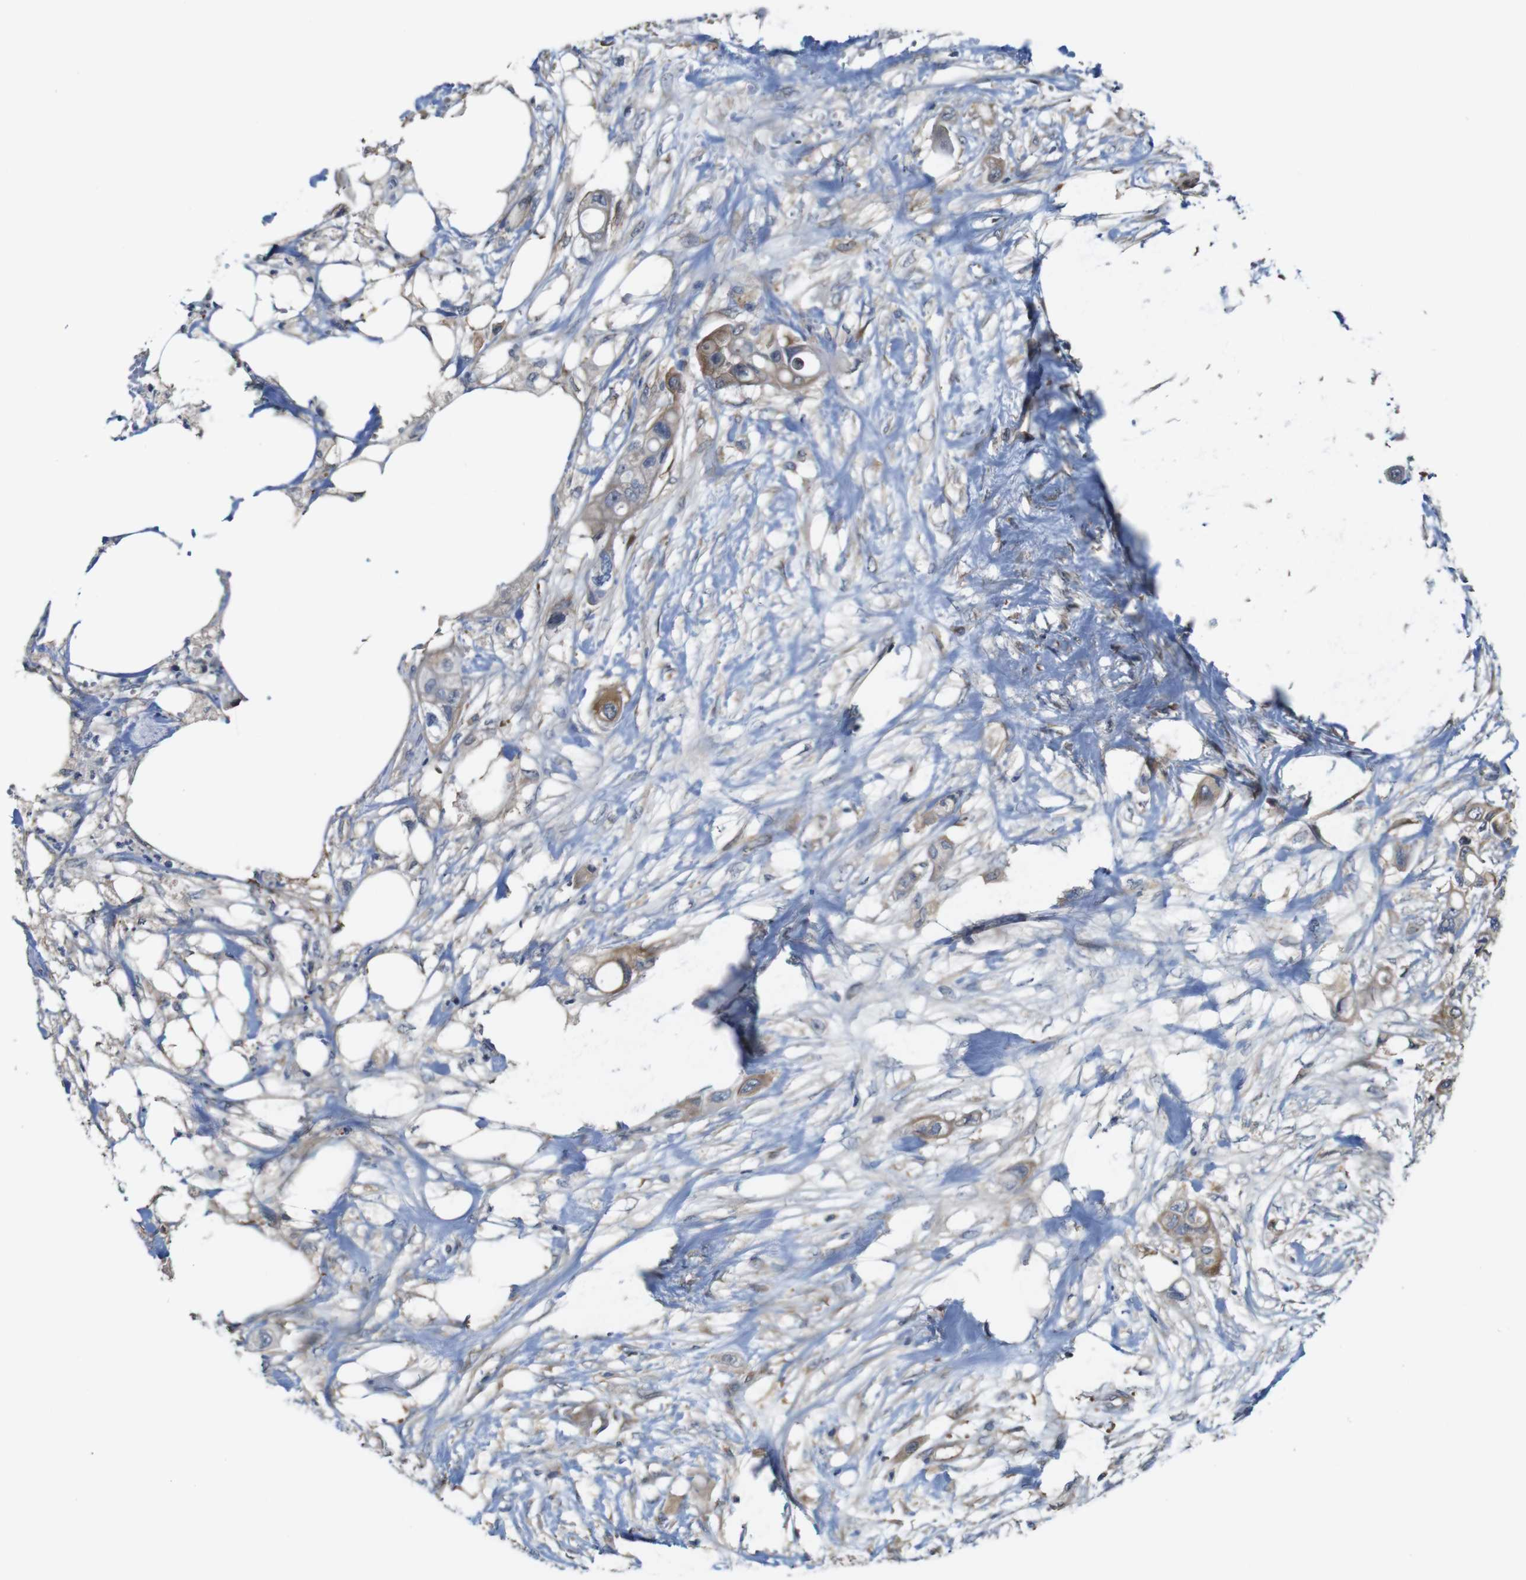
{"staining": {"intensity": "moderate", "quantity": ">75%", "location": "cytoplasmic/membranous"}, "tissue": "colorectal cancer", "cell_type": "Tumor cells", "image_type": "cancer", "snomed": [{"axis": "morphology", "description": "Adenocarcinoma, NOS"}, {"axis": "topography", "description": "Colon"}], "caption": "Human colorectal cancer stained for a protein (brown) exhibits moderate cytoplasmic/membranous positive staining in approximately >75% of tumor cells.", "gene": "PCOLCE2", "patient": {"sex": "female", "age": 57}}